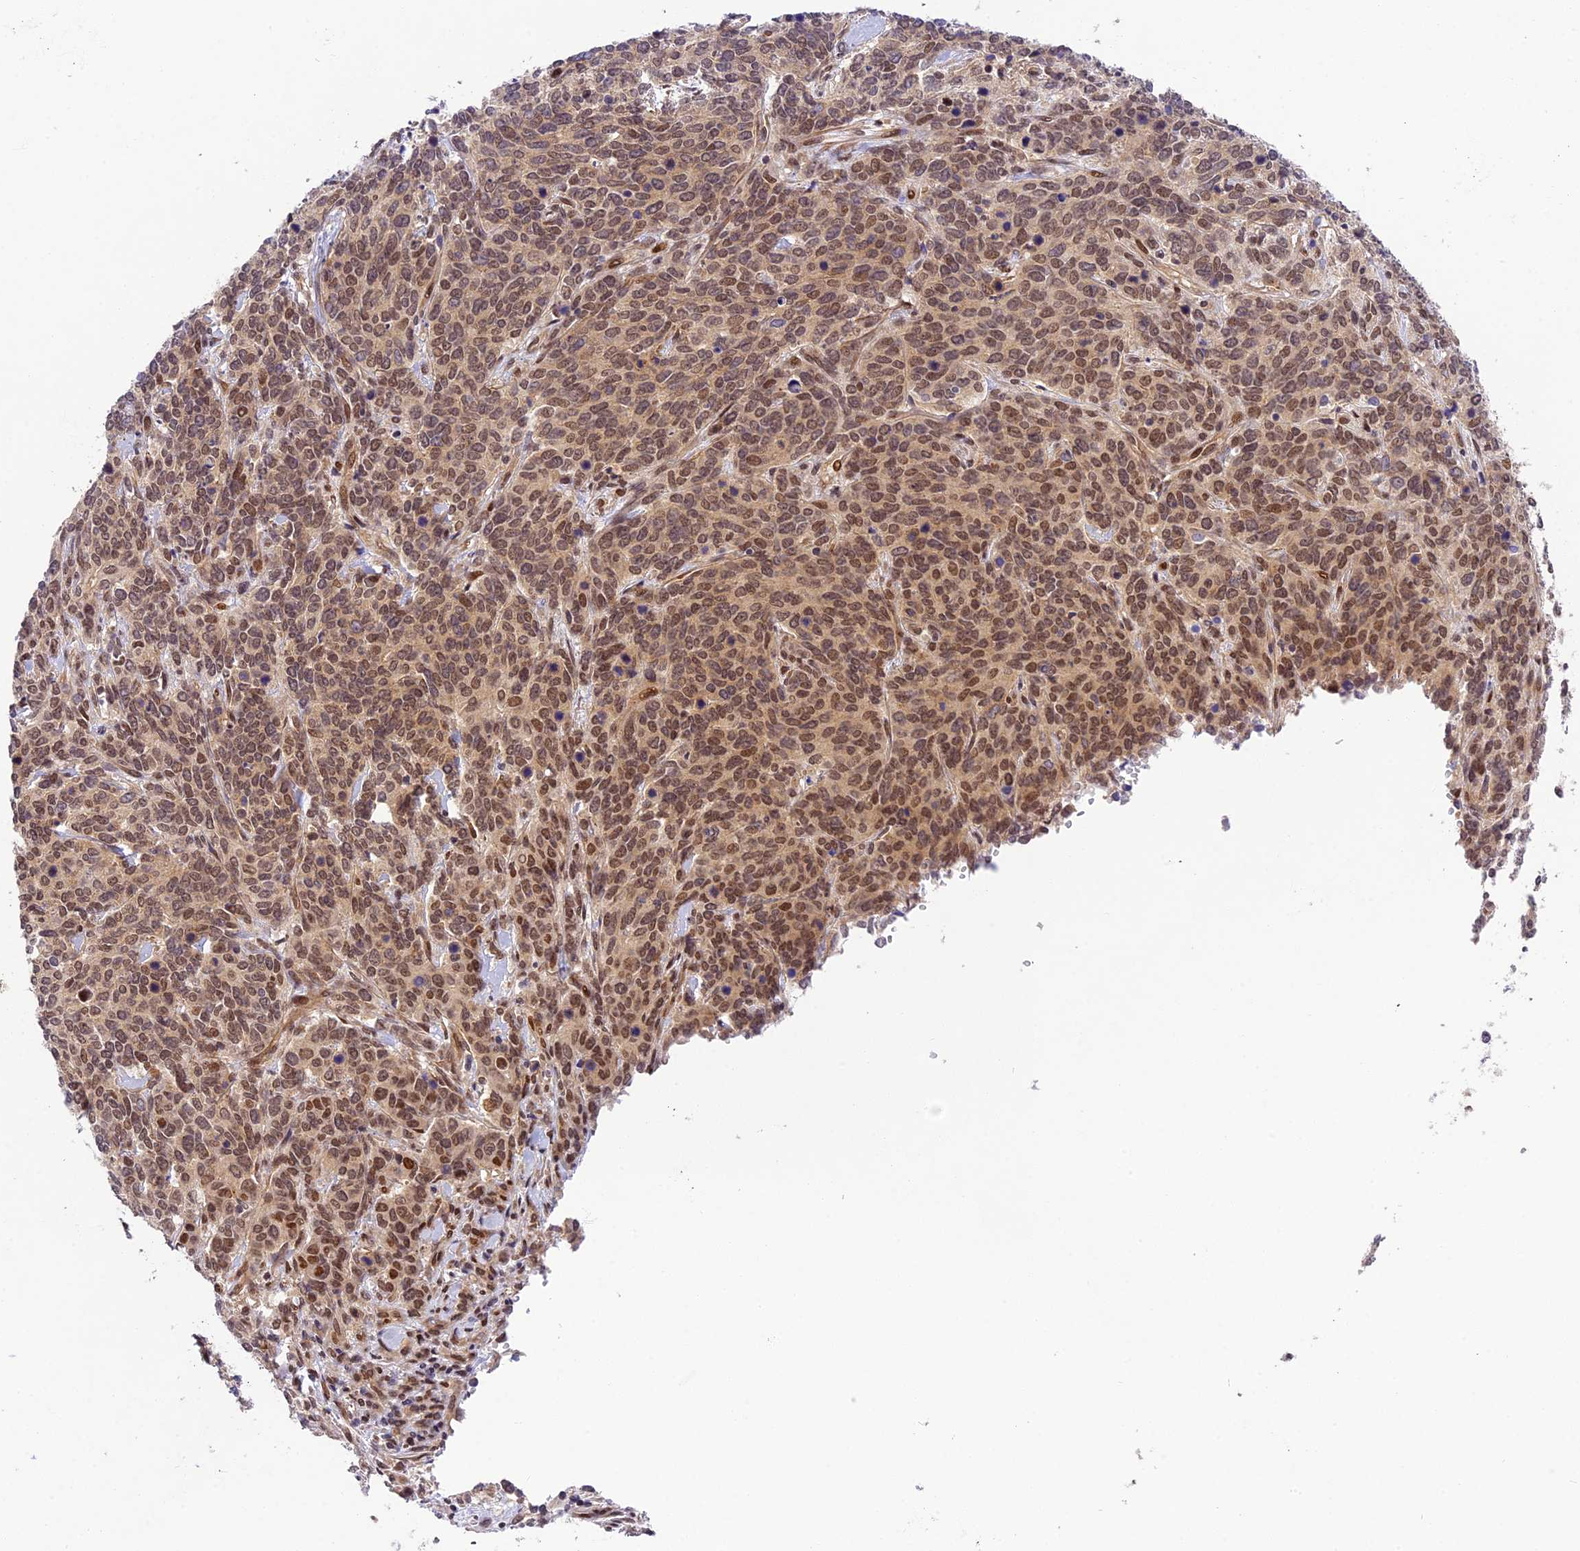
{"staining": {"intensity": "moderate", "quantity": ">75%", "location": "nuclear"}, "tissue": "cervical cancer", "cell_type": "Tumor cells", "image_type": "cancer", "snomed": [{"axis": "morphology", "description": "Squamous cell carcinoma, NOS"}, {"axis": "topography", "description": "Cervix"}], "caption": "IHC image of cervical squamous cell carcinoma stained for a protein (brown), which shows medium levels of moderate nuclear staining in approximately >75% of tumor cells.", "gene": "NEK8", "patient": {"sex": "female", "age": 60}}